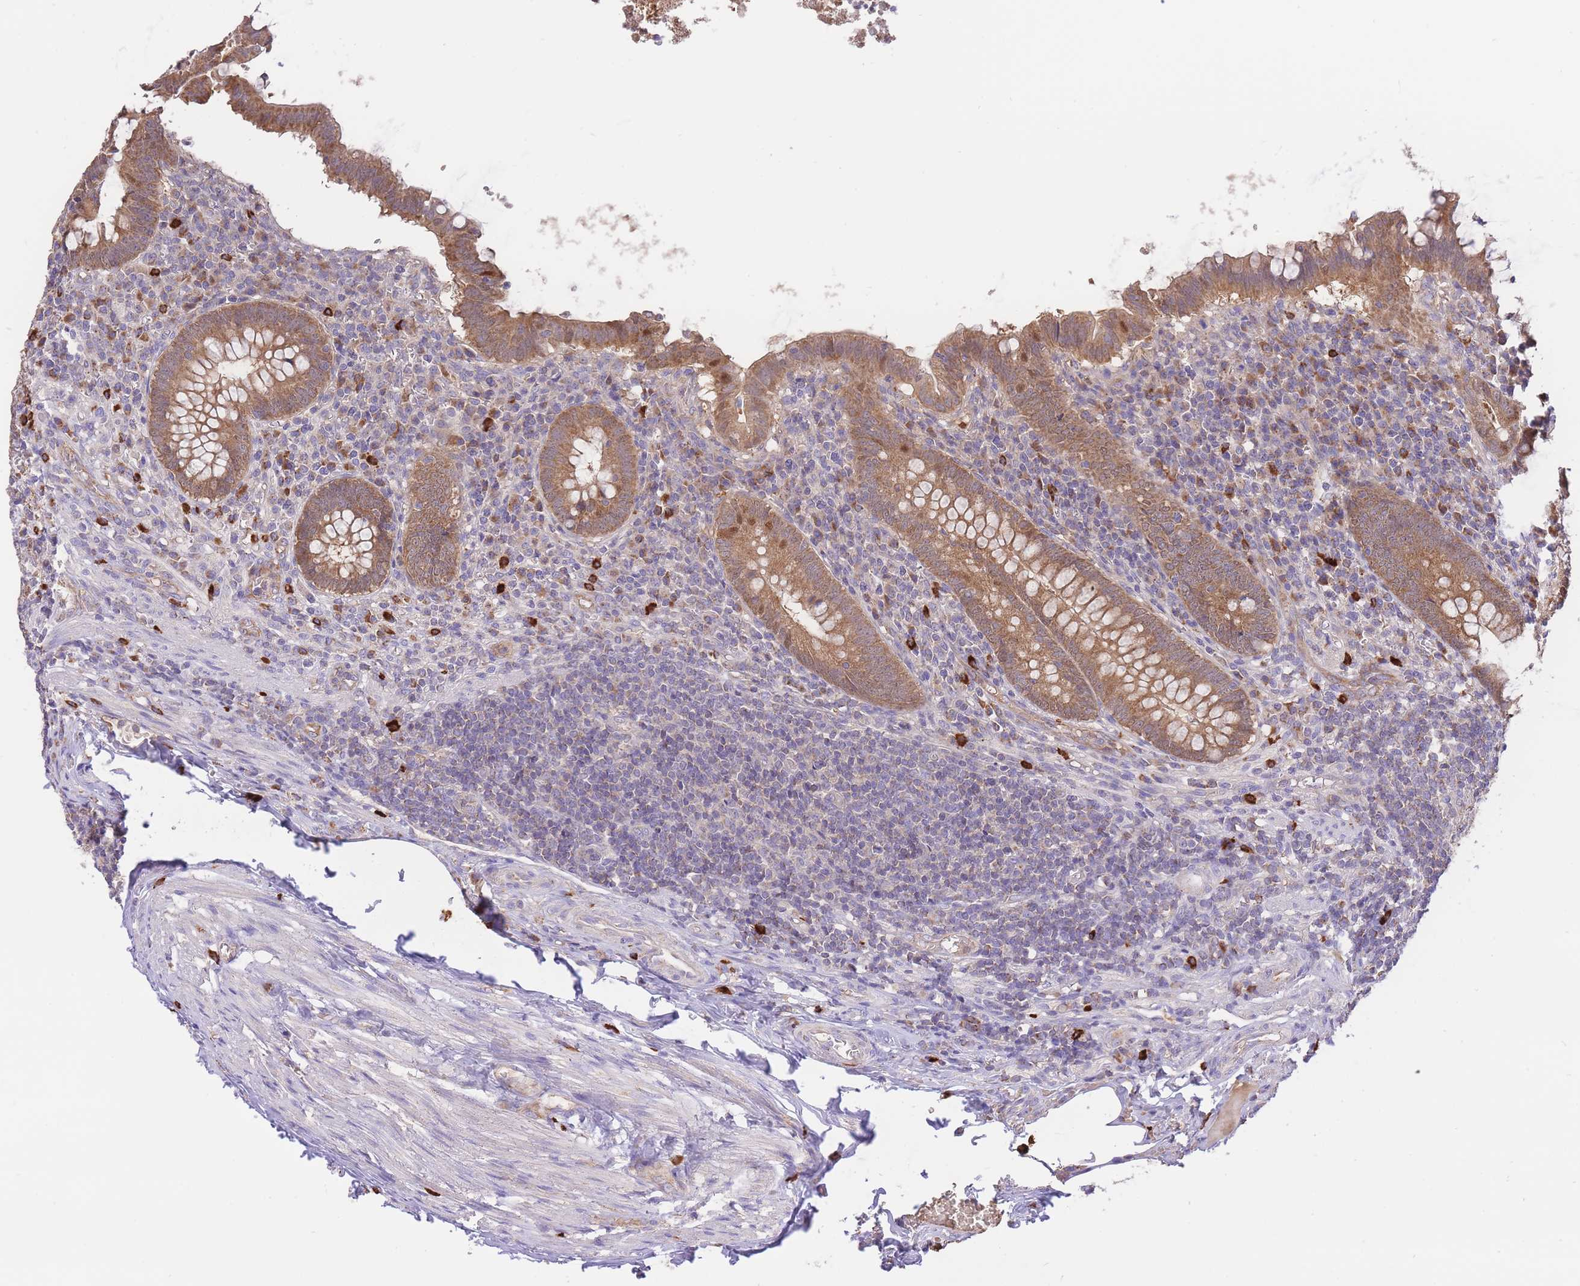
{"staining": {"intensity": "moderate", "quantity": ">75%", "location": "cytoplasmic/membranous"}, "tissue": "appendix", "cell_type": "Glandular cells", "image_type": "normal", "snomed": [{"axis": "morphology", "description": "Normal tissue, NOS"}, {"axis": "topography", "description": "Appendix"}], "caption": "Glandular cells demonstrate medium levels of moderate cytoplasmic/membranous expression in about >75% of cells in unremarkable appendix.", "gene": "PREP", "patient": {"sex": "male", "age": 83}}